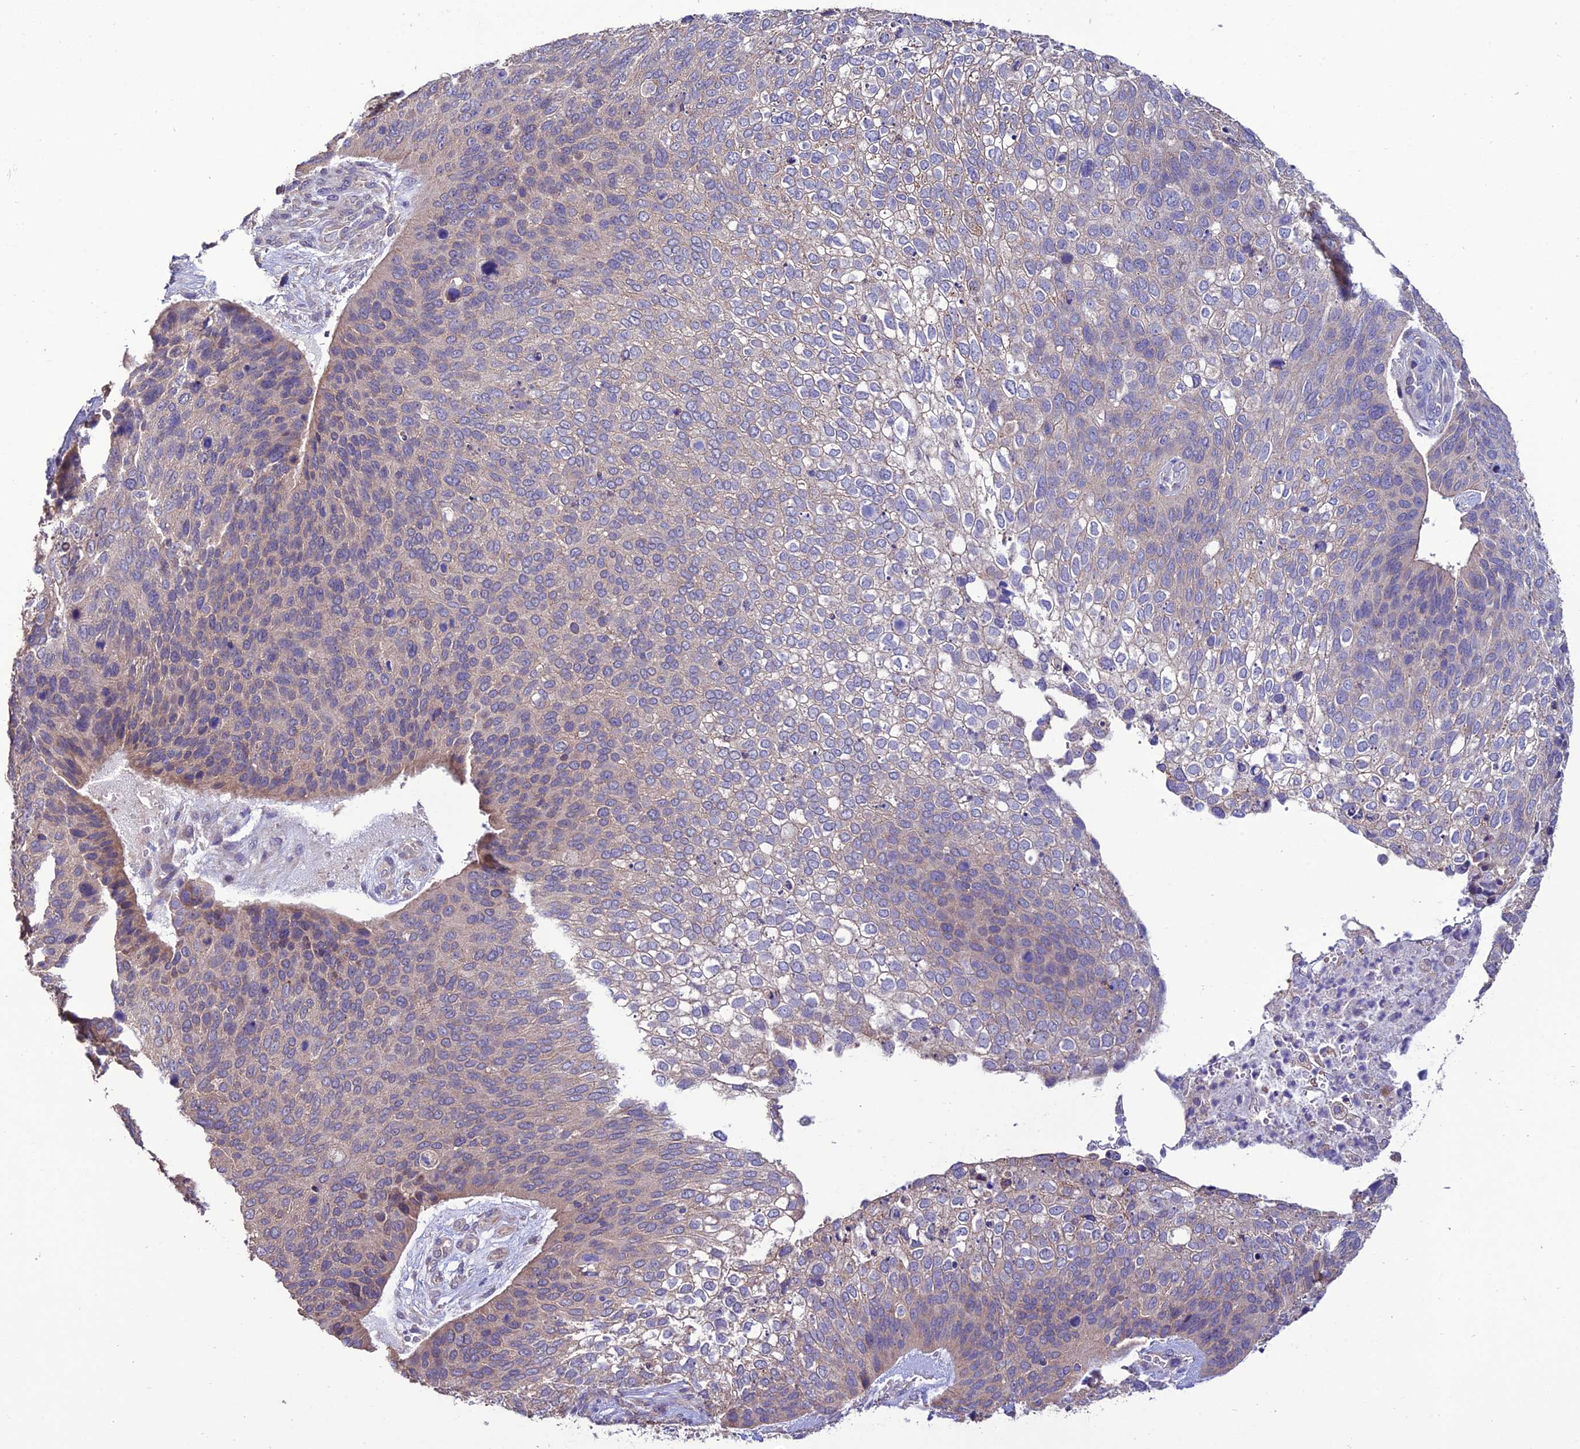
{"staining": {"intensity": "weak", "quantity": "<25%", "location": "cytoplasmic/membranous"}, "tissue": "skin cancer", "cell_type": "Tumor cells", "image_type": "cancer", "snomed": [{"axis": "morphology", "description": "Basal cell carcinoma"}, {"axis": "topography", "description": "Skin"}], "caption": "IHC of basal cell carcinoma (skin) exhibits no staining in tumor cells. The staining was performed using DAB (3,3'-diaminobenzidine) to visualize the protein expression in brown, while the nuclei were stained in blue with hematoxylin (Magnification: 20x).", "gene": "HOGA1", "patient": {"sex": "female", "age": 74}}